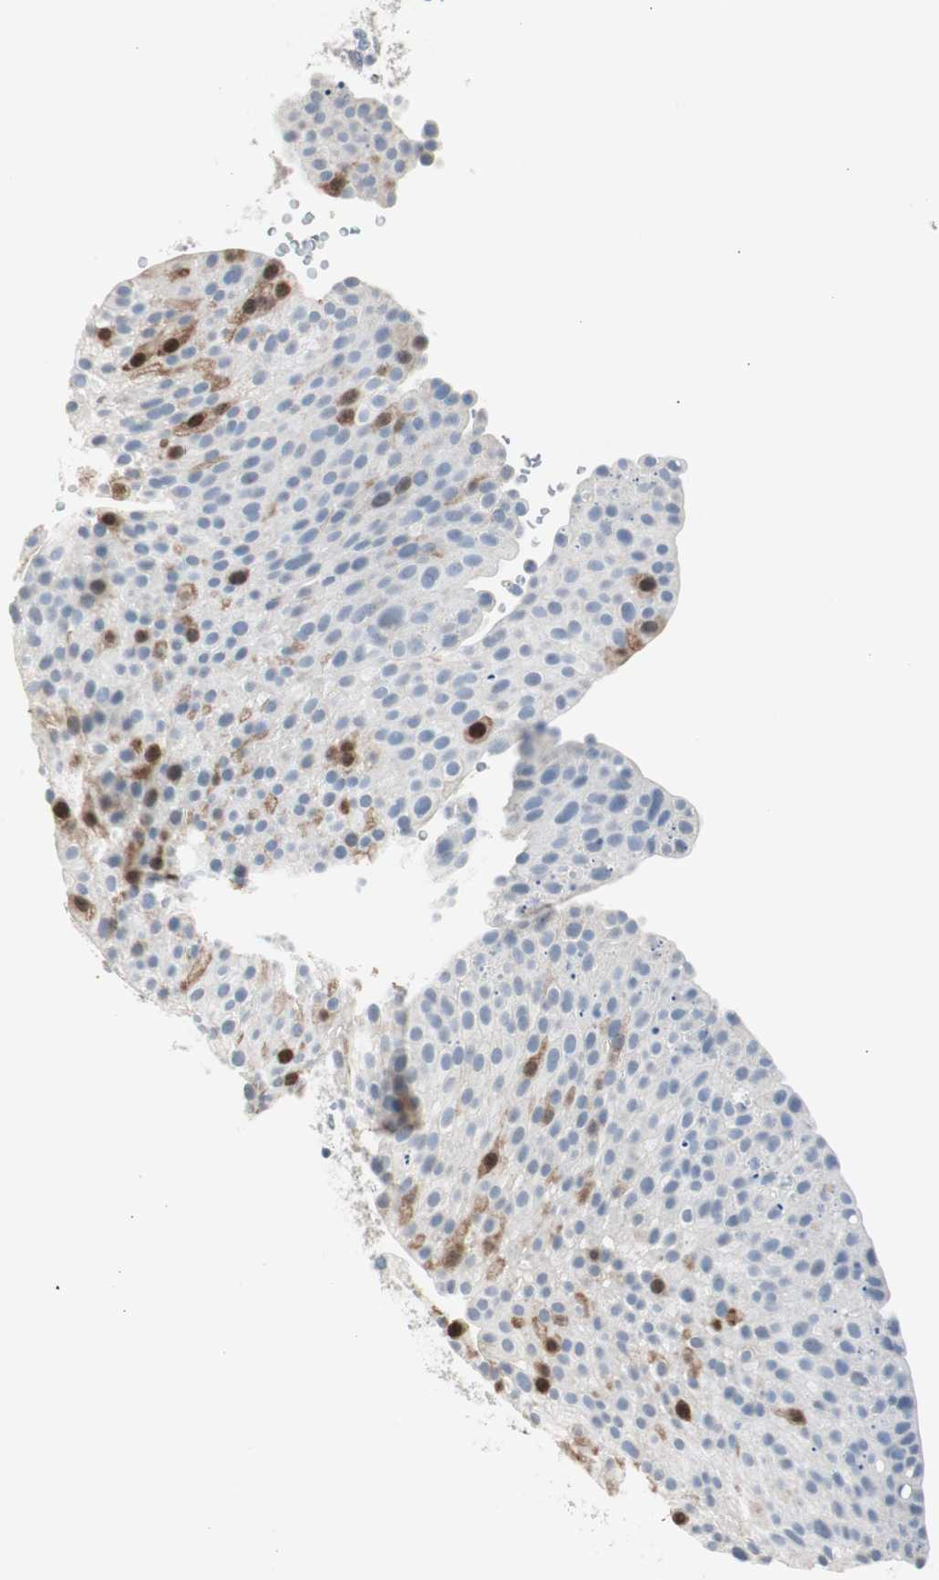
{"staining": {"intensity": "moderate", "quantity": "<25%", "location": "cytoplasmic/membranous"}, "tissue": "urothelial cancer", "cell_type": "Tumor cells", "image_type": "cancer", "snomed": [{"axis": "morphology", "description": "Urothelial carcinoma, Low grade"}, {"axis": "topography", "description": "Smooth muscle"}, {"axis": "topography", "description": "Urinary bladder"}], "caption": "This photomicrograph exhibits urothelial cancer stained with IHC to label a protein in brown. The cytoplasmic/membranous of tumor cells show moderate positivity for the protein. Nuclei are counter-stained blue.", "gene": "TK1", "patient": {"sex": "male", "age": 60}}